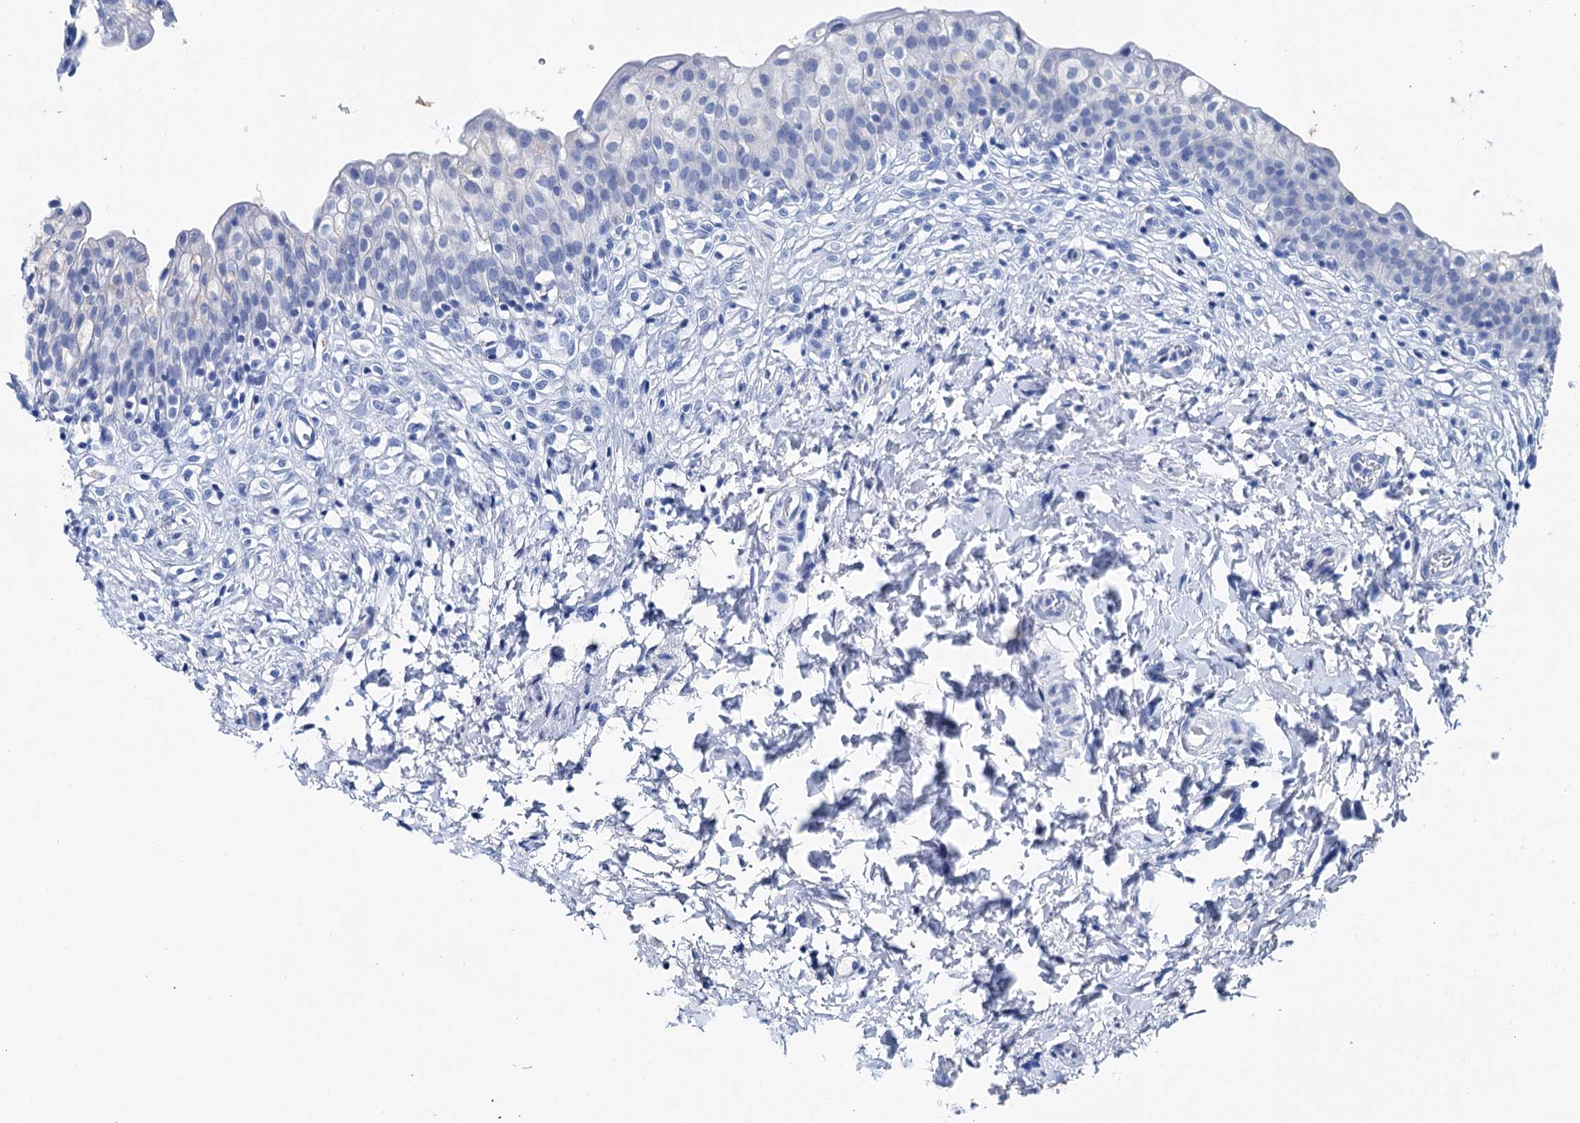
{"staining": {"intensity": "negative", "quantity": "none", "location": "none"}, "tissue": "urinary bladder", "cell_type": "Urothelial cells", "image_type": "normal", "snomed": [{"axis": "morphology", "description": "Normal tissue, NOS"}, {"axis": "topography", "description": "Urinary bladder"}], "caption": "Urothelial cells show no significant expression in normal urinary bladder. (DAB (3,3'-diaminobenzidine) immunohistochemistry (IHC) with hematoxylin counter stain).", "gene": "BRINP1", "patient": {"sex": "male", "age": 55}}